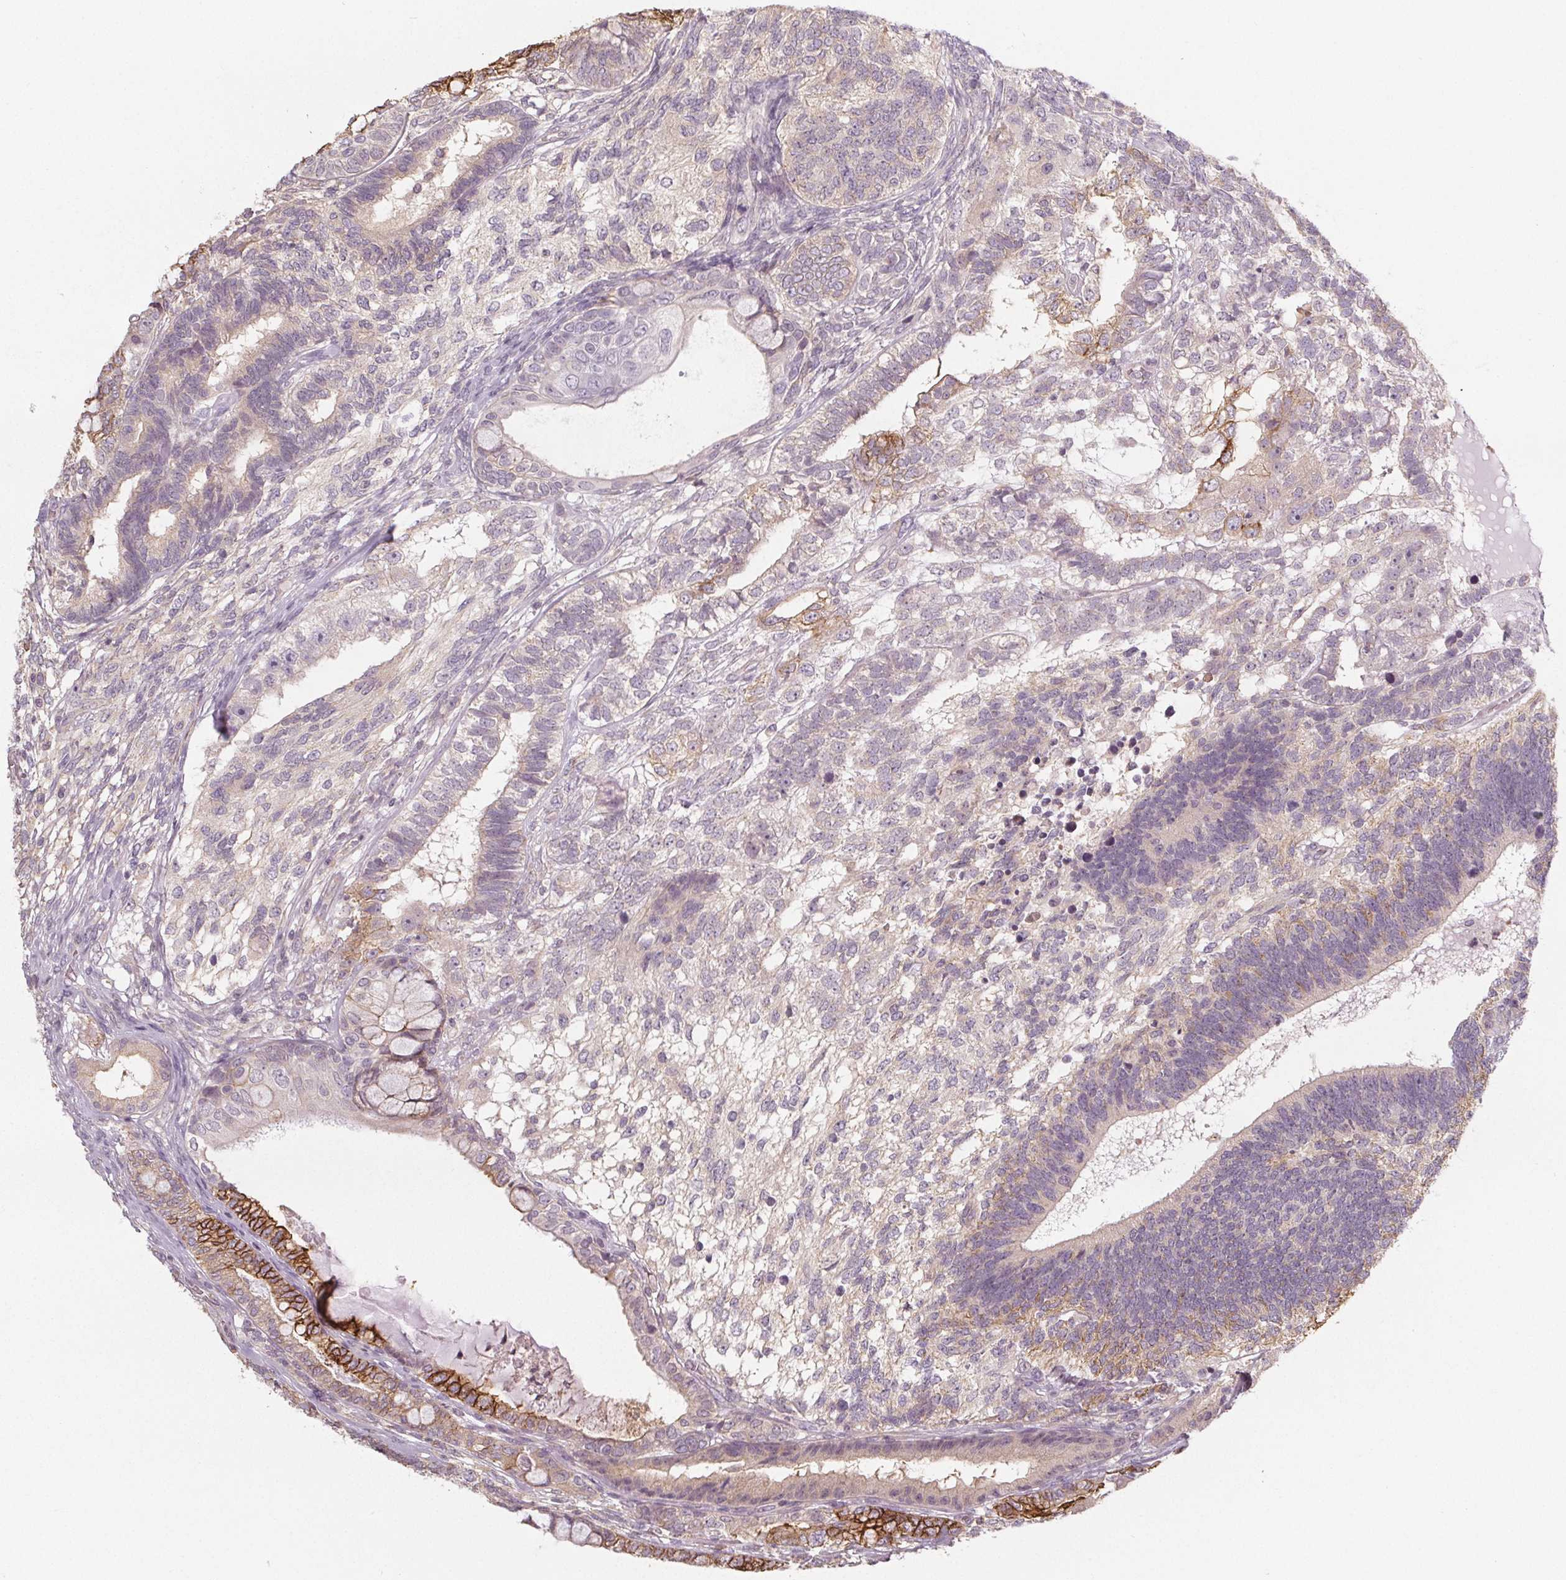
{"staining": {"intensity": "strong", "quantity": "<25%", "location": "cytoplasmic/membranous"}, "tissue": "testis cancer", "cell_type": "Tumor cells", "image_type": "cancer", "snomed": [{"axis": "morphology", "description": "Seminoma, NOS"}, {"axis": "morphology", "description": "Carcinoma, Embryonal, NOS"}, {"axis": "topography", "description": "Testis"}], "caption": "Protein expression analysis of testis embryonal carcinoma displays strong cytoplasmic/membranous positivity in about <25% of tumor cells.", "gene": "SLC26A2", "patient": {"sex": "male", "age": 41}}